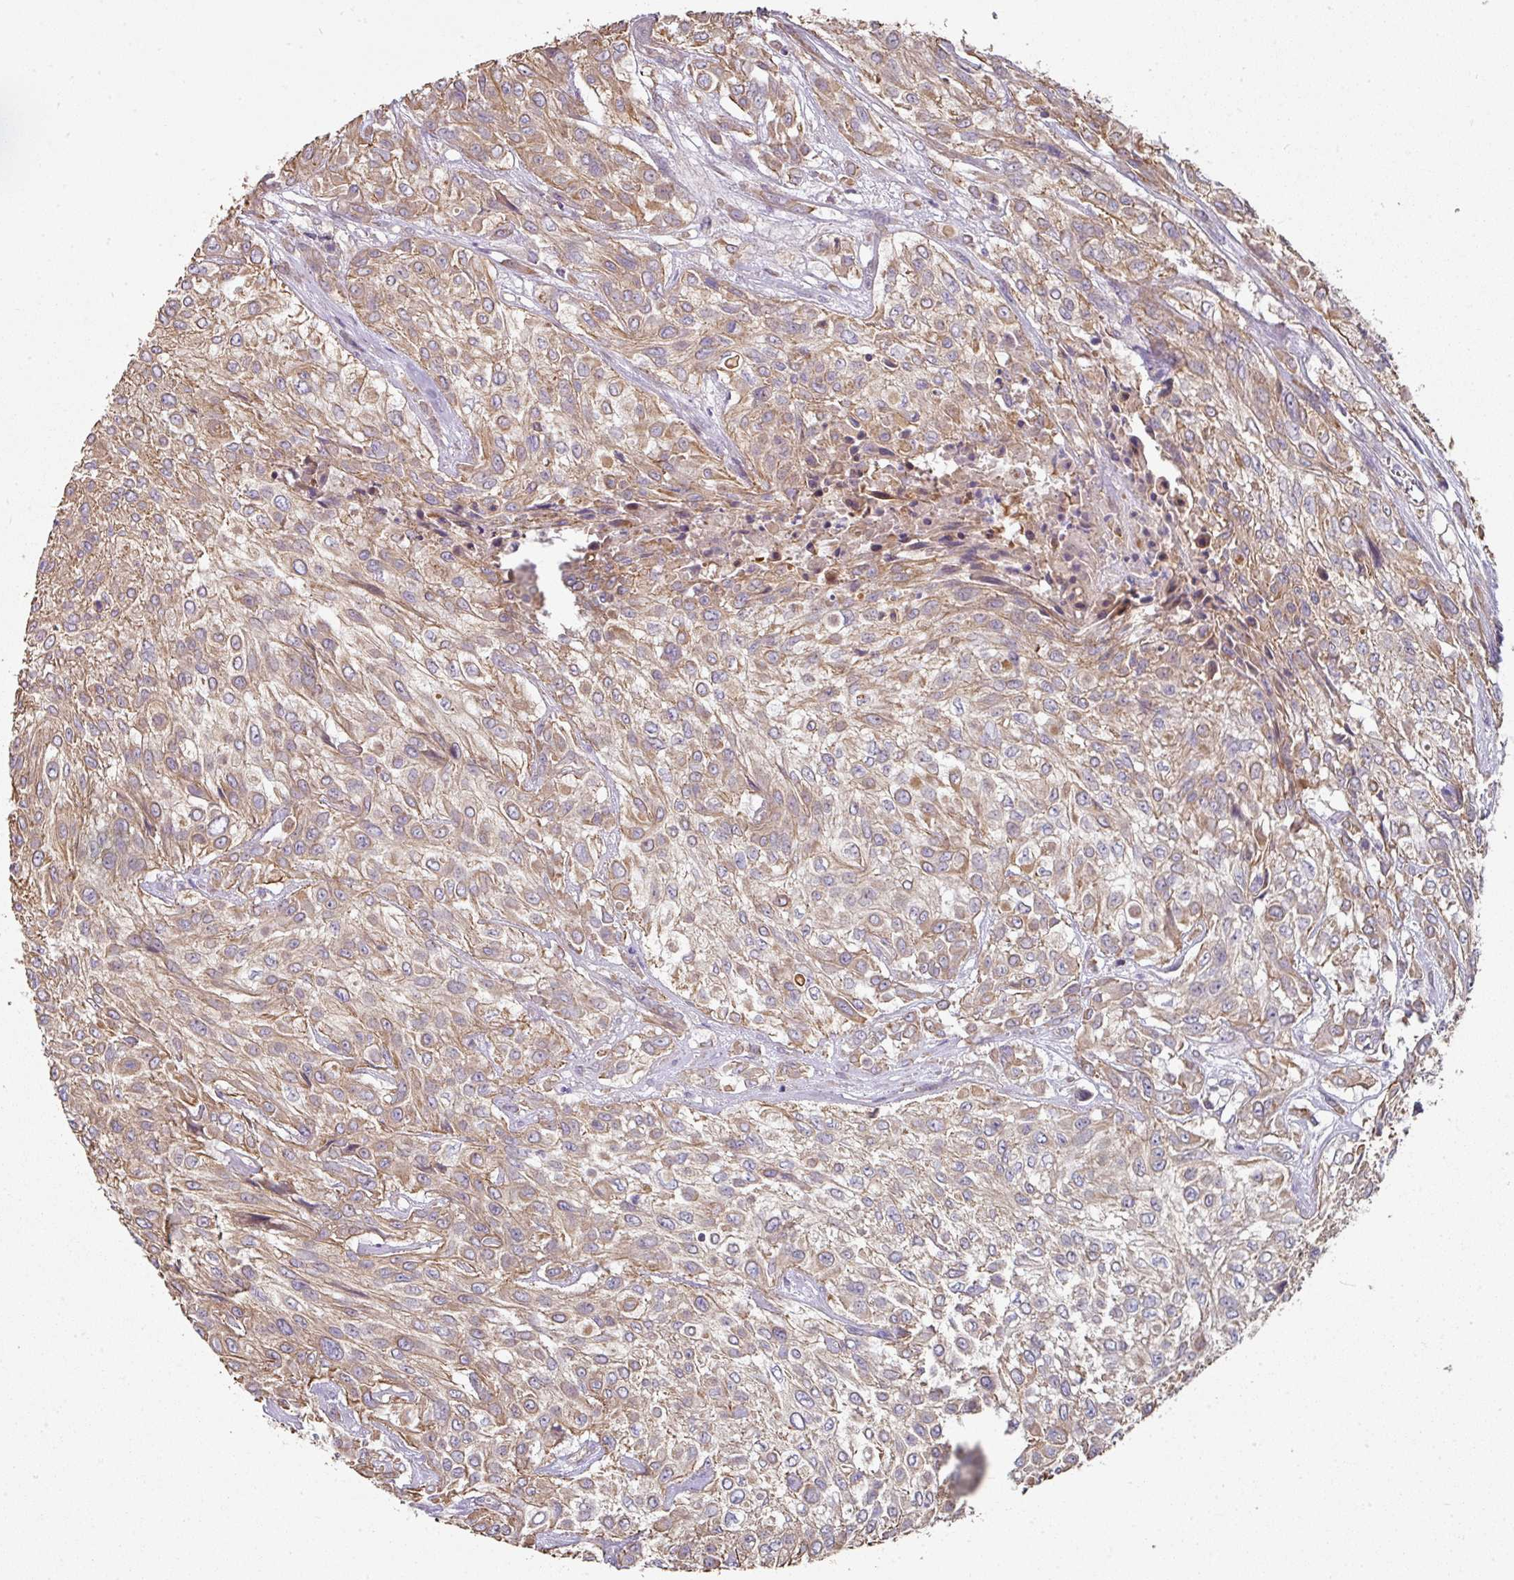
{"staining": {"intensity": "weak", "quantity": ">75%", "location": "cytoplasmic/membranous"}, "tissue": "urothelial cancer", "cell_type": "Tumor cells", "image_type": "cancer", "snomed": [{"axis": "morphology", "description": "Urothelial carcinoma, High grade"}, {"axis": "topography", "description": "Urinary bladder"}], "caption": "Immunohistochemical staining of urothelial cancer shows low levels of weak cytoplasmic/membranous expression in about >75% of tumor cells. (Stains: DAB in brown, nuclei in blue, Microscopy: brightfield microscopy at high magnification).", "gene": "C4orf48", "patient": {"sex": "male", "age": 57}}